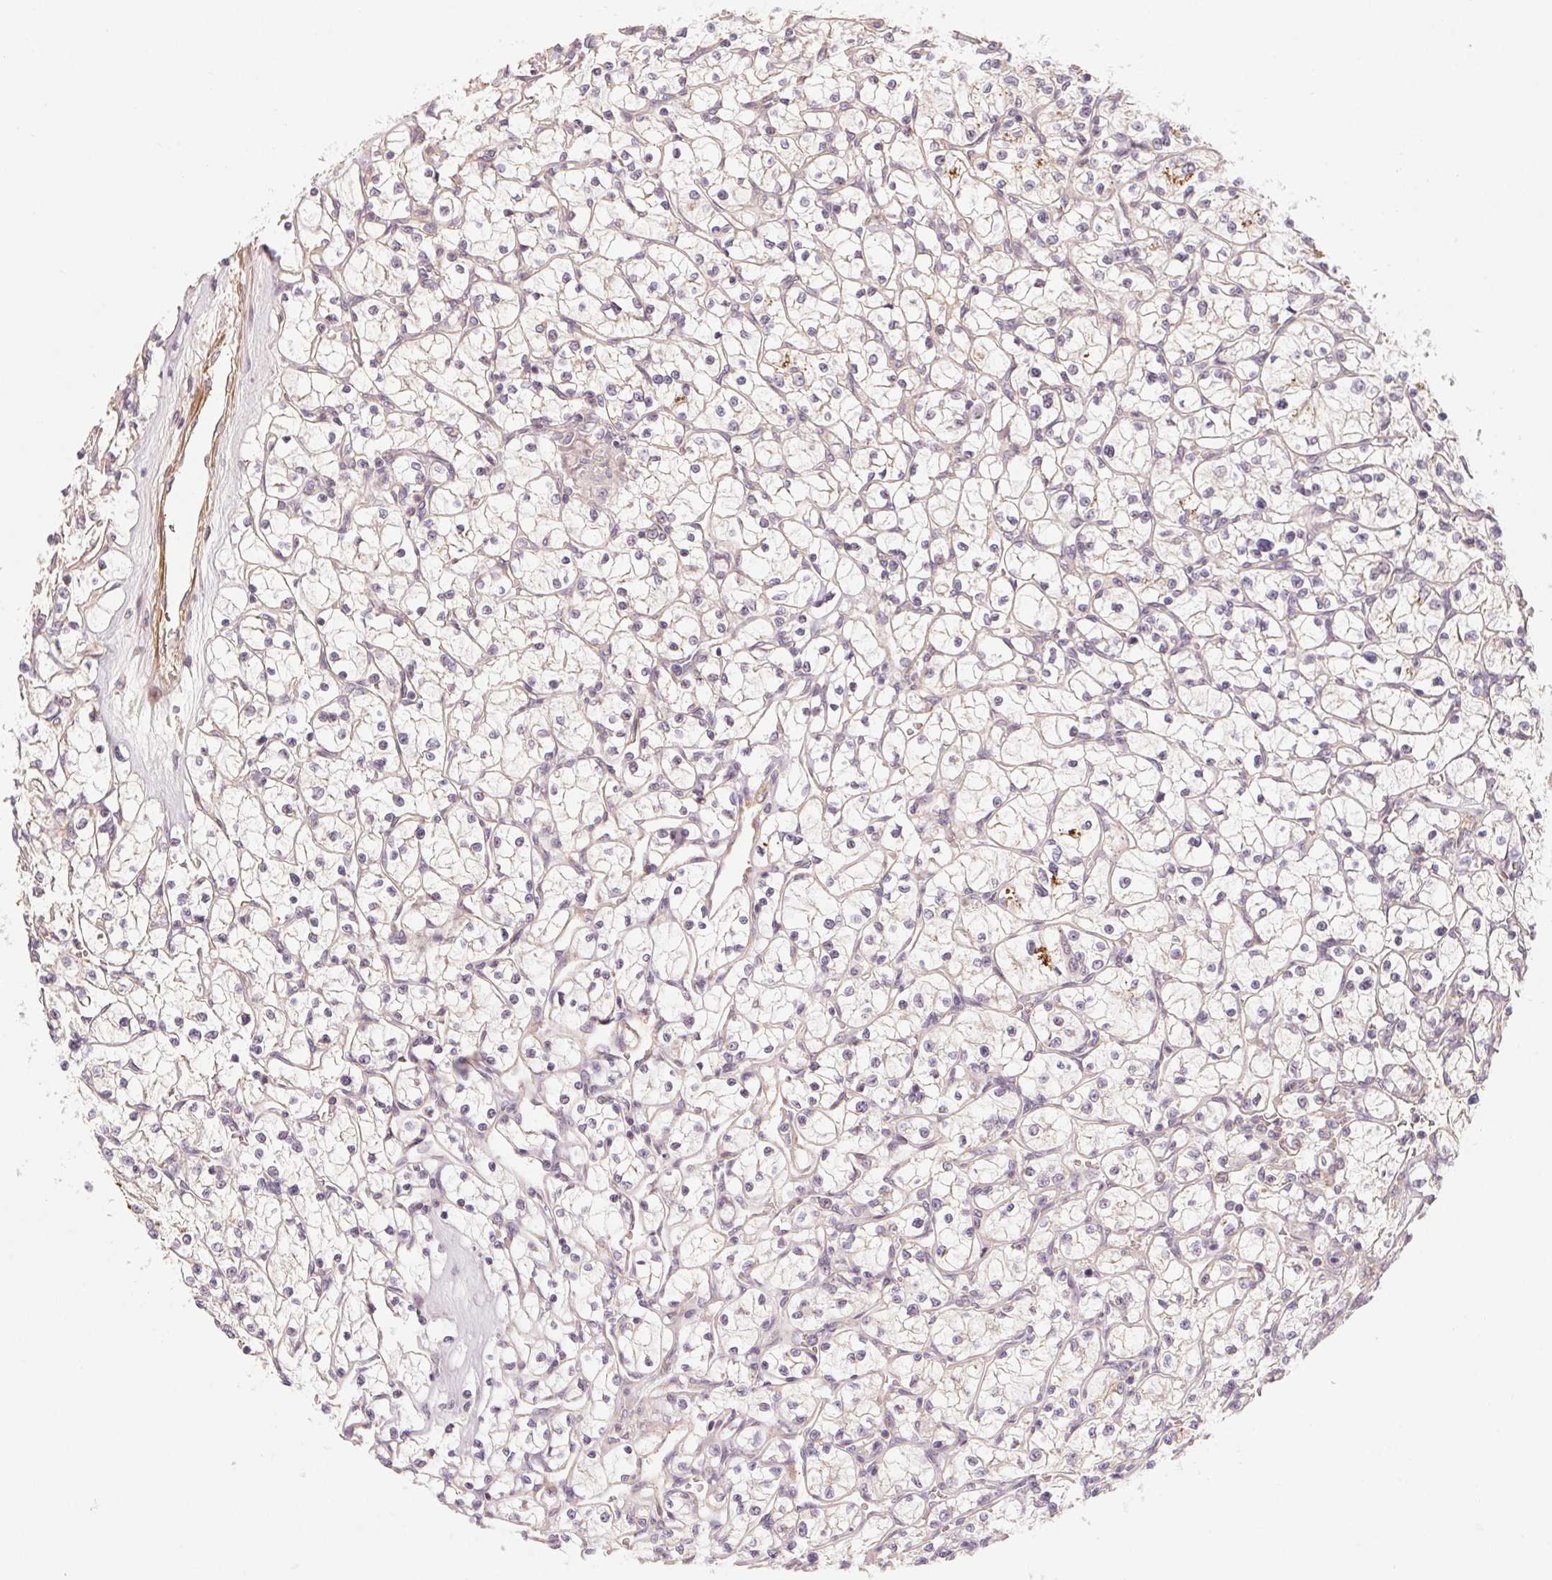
{"staining": {"intensity": "negative", "quantity": "none", "location": "none"}, "tissue": "renal cancer", "cell_type": "Tumor cells", "image_type": "cancer", "snomed": [{"axis": "morphology", "description": "Adenocarcinoma, NOS"}, {"axis": "topography", "description": "Kidney"}], "caption": "Immunohistochemistry (IHC) image of adenocarcinoma (renal) stained for a protein (brown), which reveals no positivity in tumor cells. (DAB IHC with hematoxylin counter stain).", "gene": "CCDC112", "patient": {"sex": "female", "age": 64}}